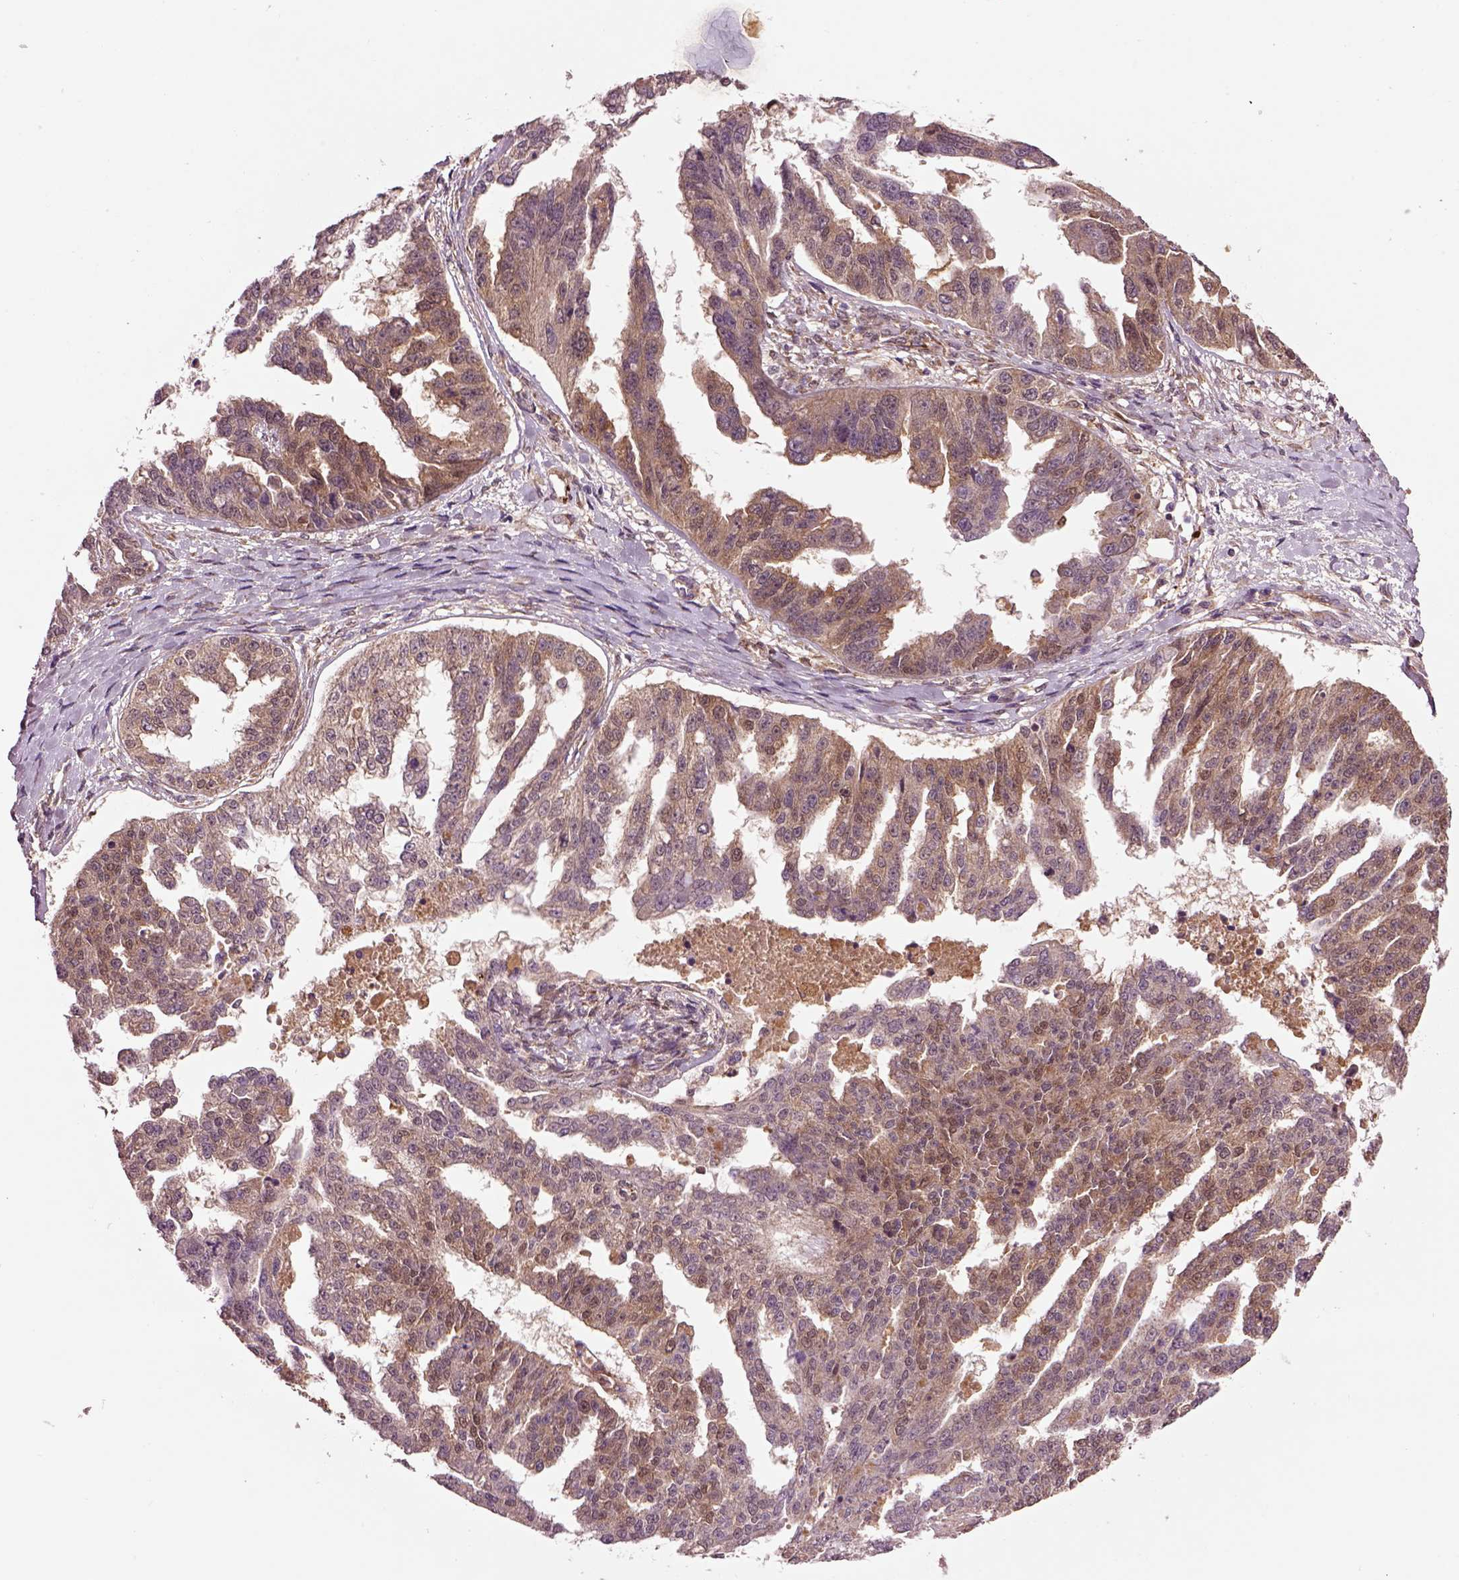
{"staining": {"intensity": "moderate", "quantity": ">75%", "location": "cytoplasmic/membranous"}, "tissue": "ovarian cancer", "cell_type": "Tumor cells", "image_type": "cancer", "snomed": [{"axis": "morphology", "description": "Cystadenocarcinoma, serous, NOS"}, {"axis": "topography", "description": "Ovary"}], "caption": "DAB (3,3'-diaminobenzidine) immunohistochemical staining of human ovarian serous cystadenocarcinoma exhibits moderate cytoplasmic/membranous protein positivity in approximately >75% of tumor cells.", "gene": "MDP1", "patient": {"sex": "female", "age": 58}}